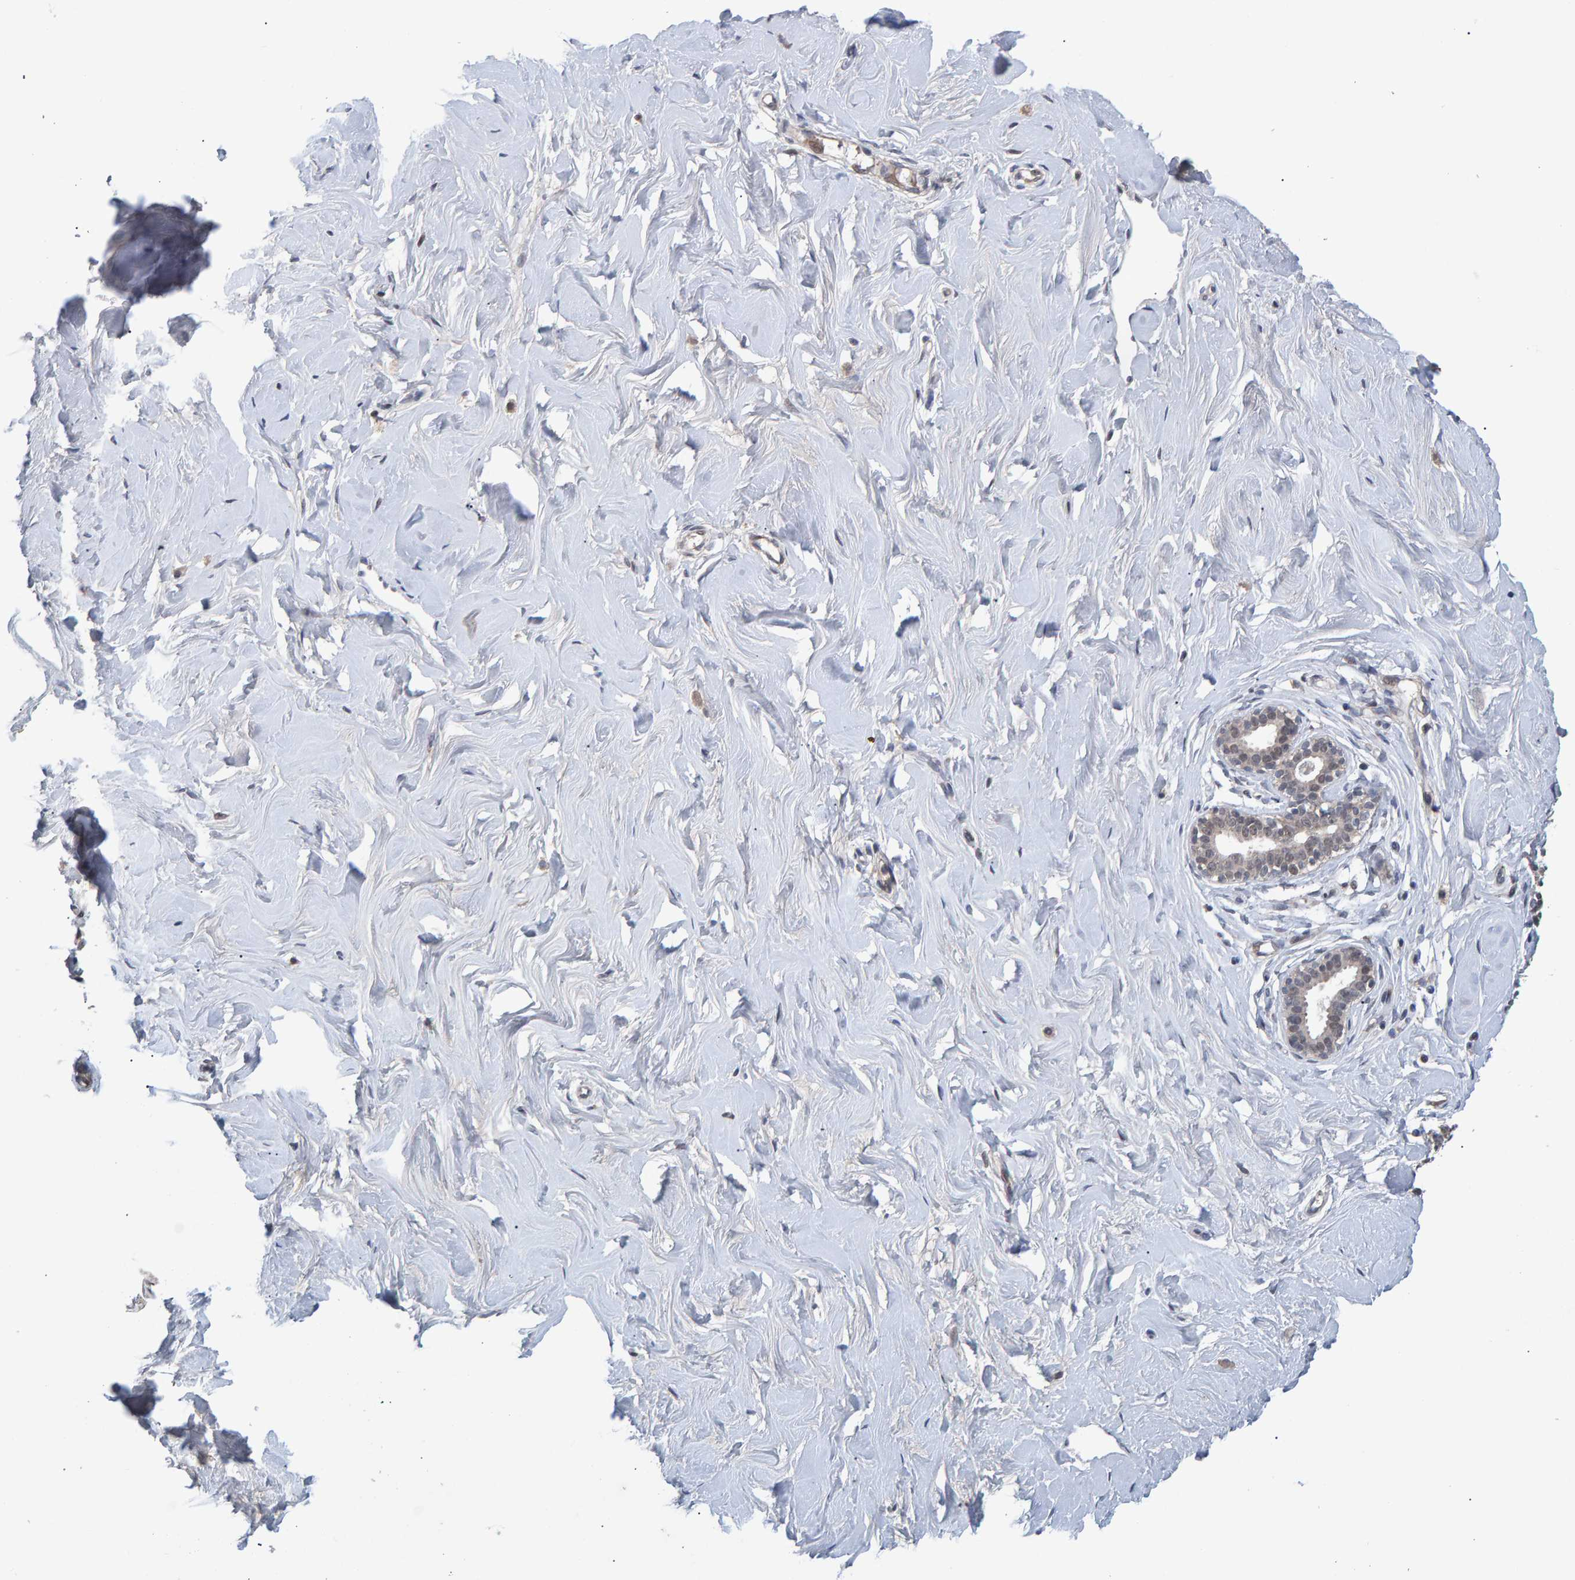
{"staining": {"intensity": "negative", "quantity": "none", "location": "none"}, "tissue": "breast", "cell_type": "Adipocytes", "image_type": "normal", "snomed": [{"axis": "morphology", "description": "Normal tissue, NOS"}, {"axis": "topography", "description": "Breast"}], "caption": "Immunohistochemistry (IHC) of unremarkable breast demonstrates no expression in adipocytes.", "gene": "ESRP1", "patient": {"sex": "female", "age": 23}}